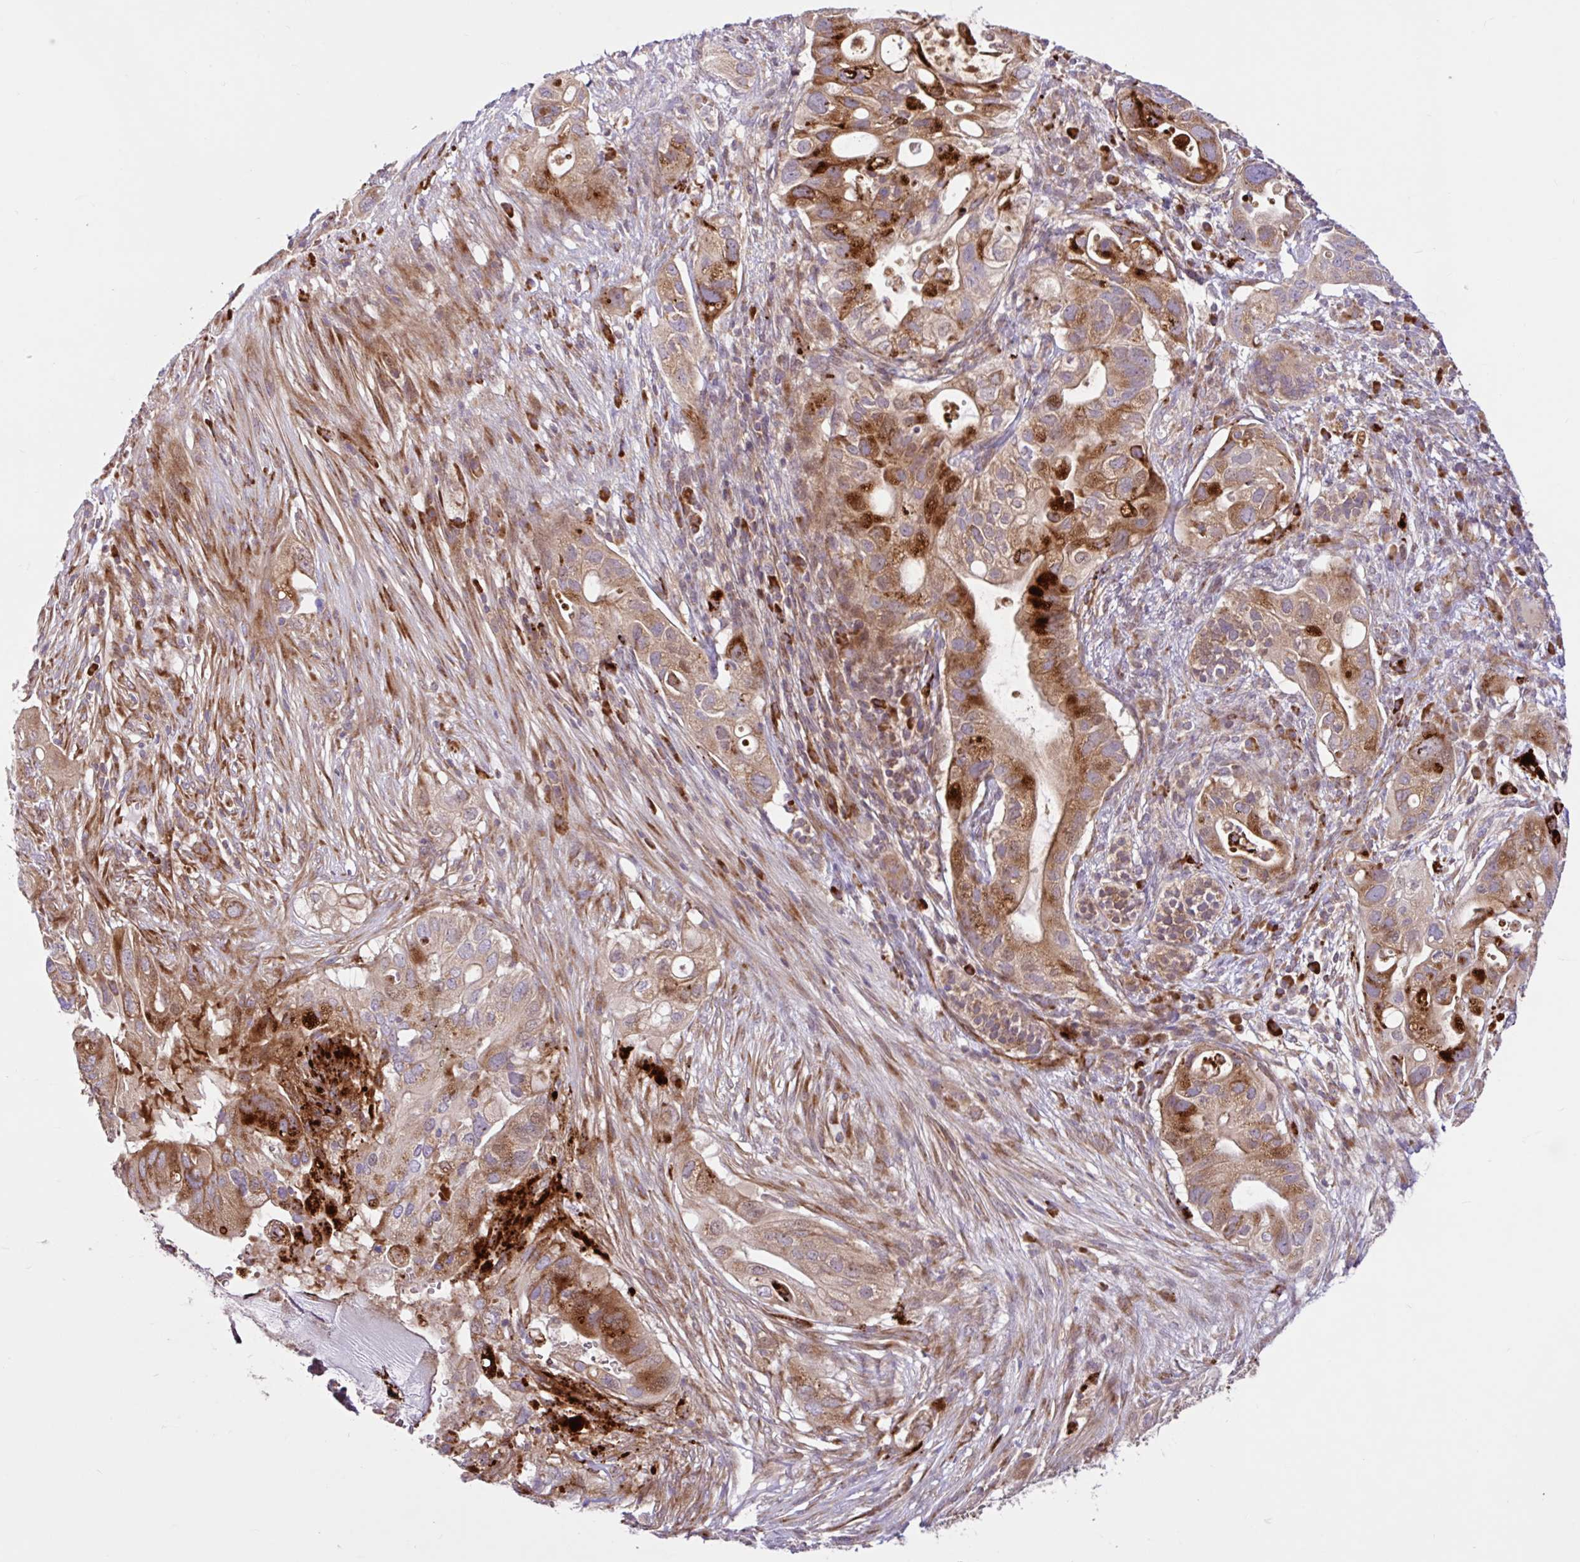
{"staining": {"intensity": "strong", "quantity": "25%-75%", "location": "cytoplasmic/membranous"}, "tissue": "pancreatic cancer", "cell_type": "Tumor cells", "image_type": "cancer", "snomed": [{"axis": "morphology", "description": "Adenocarcinoma, NOS"}, {"axis": "topography", "description": "Pancreas"}], "caption": "The immunohistochemical stain shows strong cytoplasmic/membranous staining in tumor cells of adenocarcinoma (pancreatic) tissue. (IHC, brightfield microscopy, high magnification).", "gene": "NTPCR", "patient": {"sex": "female", "age": 72}}